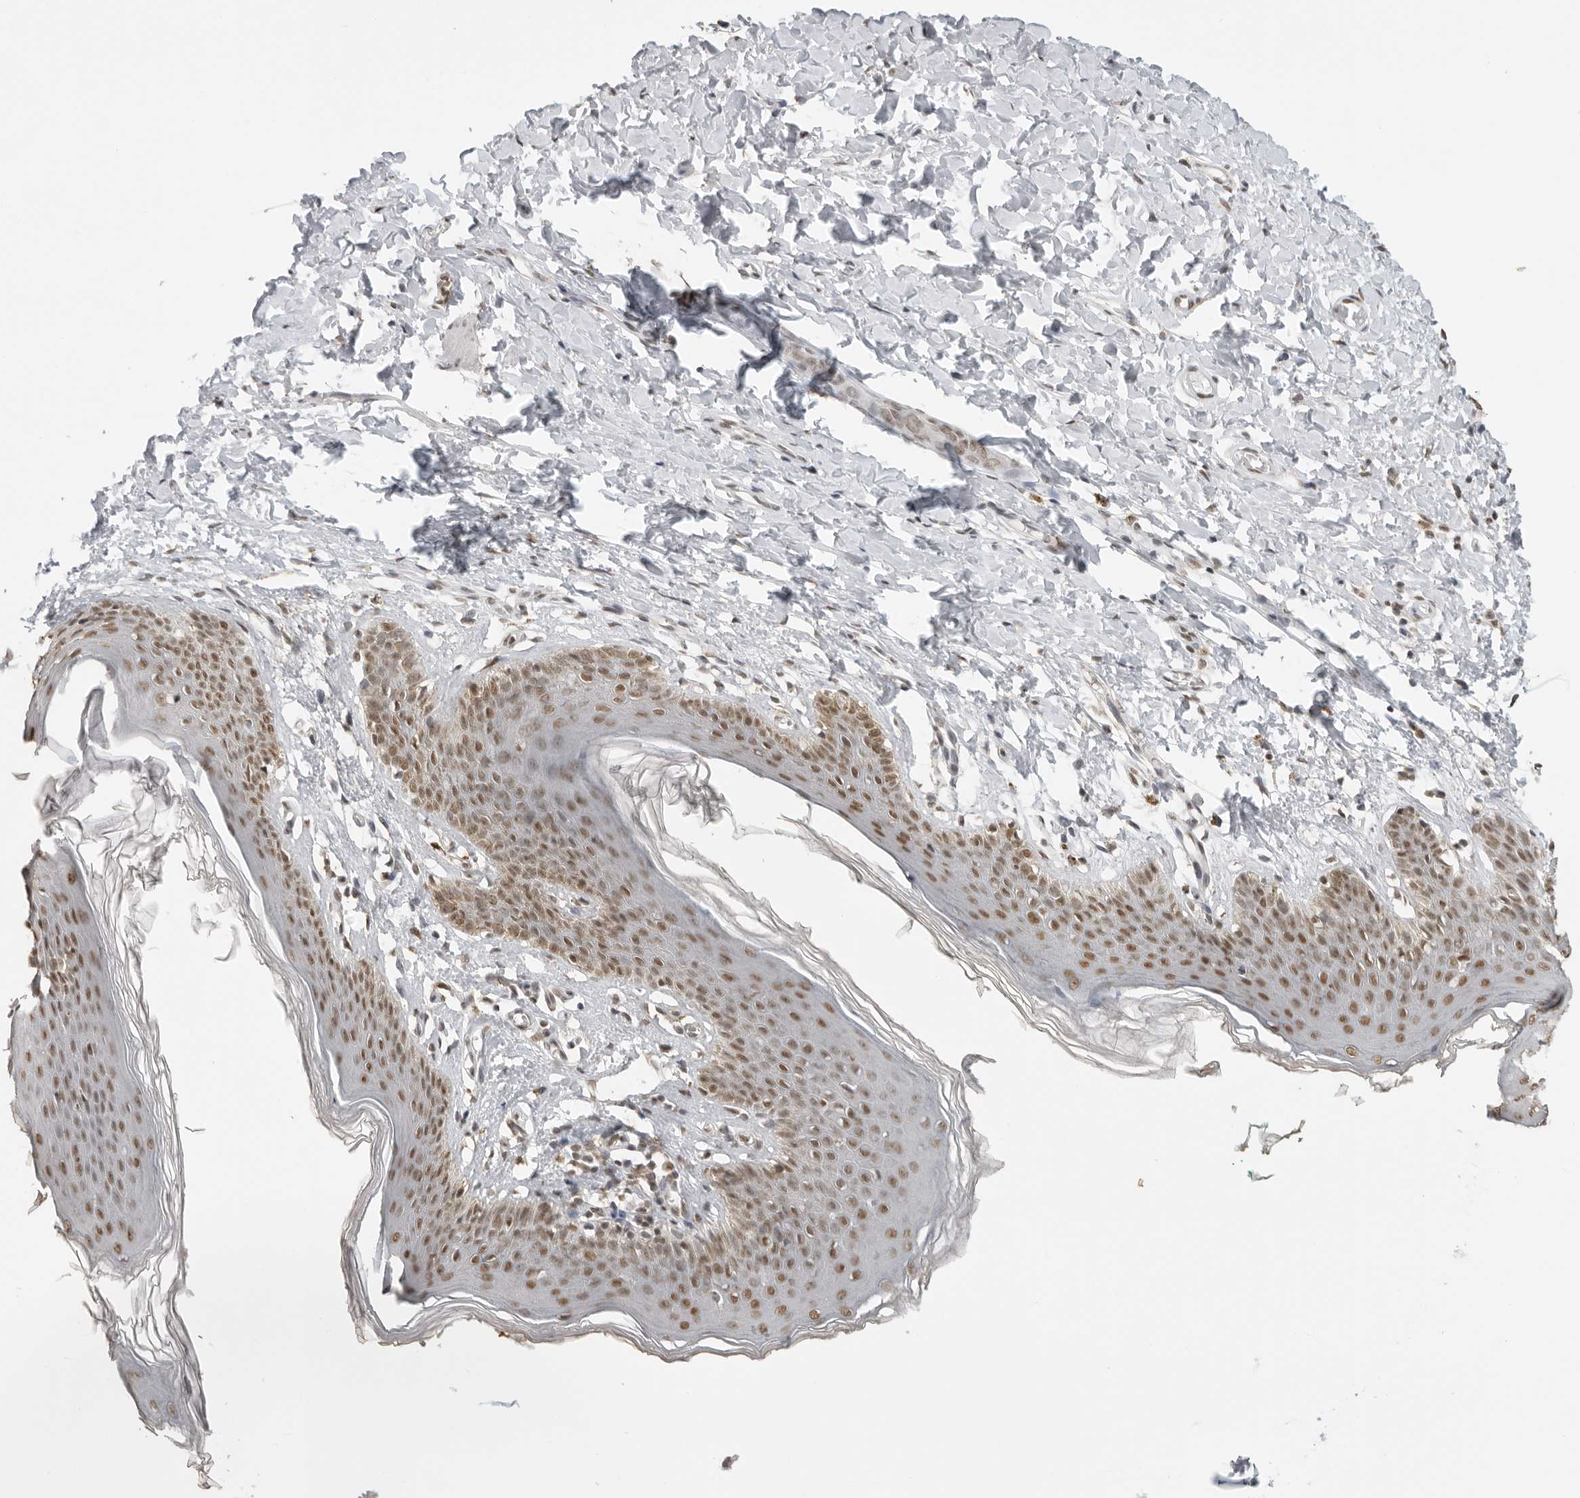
{"staining": {"intensity": "strong", "quantity": ">75%", "location": "nuclear"}, "tissue": "skin", "cell_type": "Epidermal cells", "image_type": "normal", "snomed": [{"axis": "morphology", "description": "Normal tissue, NOS"}, {"axis": "topography", "description": "Vulva"}], "caption": "A high-resolution image shows immunohistochemistry staining of benign skin, which demonstrates strong nuclear staining in approximately >75% of epidermal cells.", "gene": "RPA2", "patient": {"sex": "female", "age": 66}}